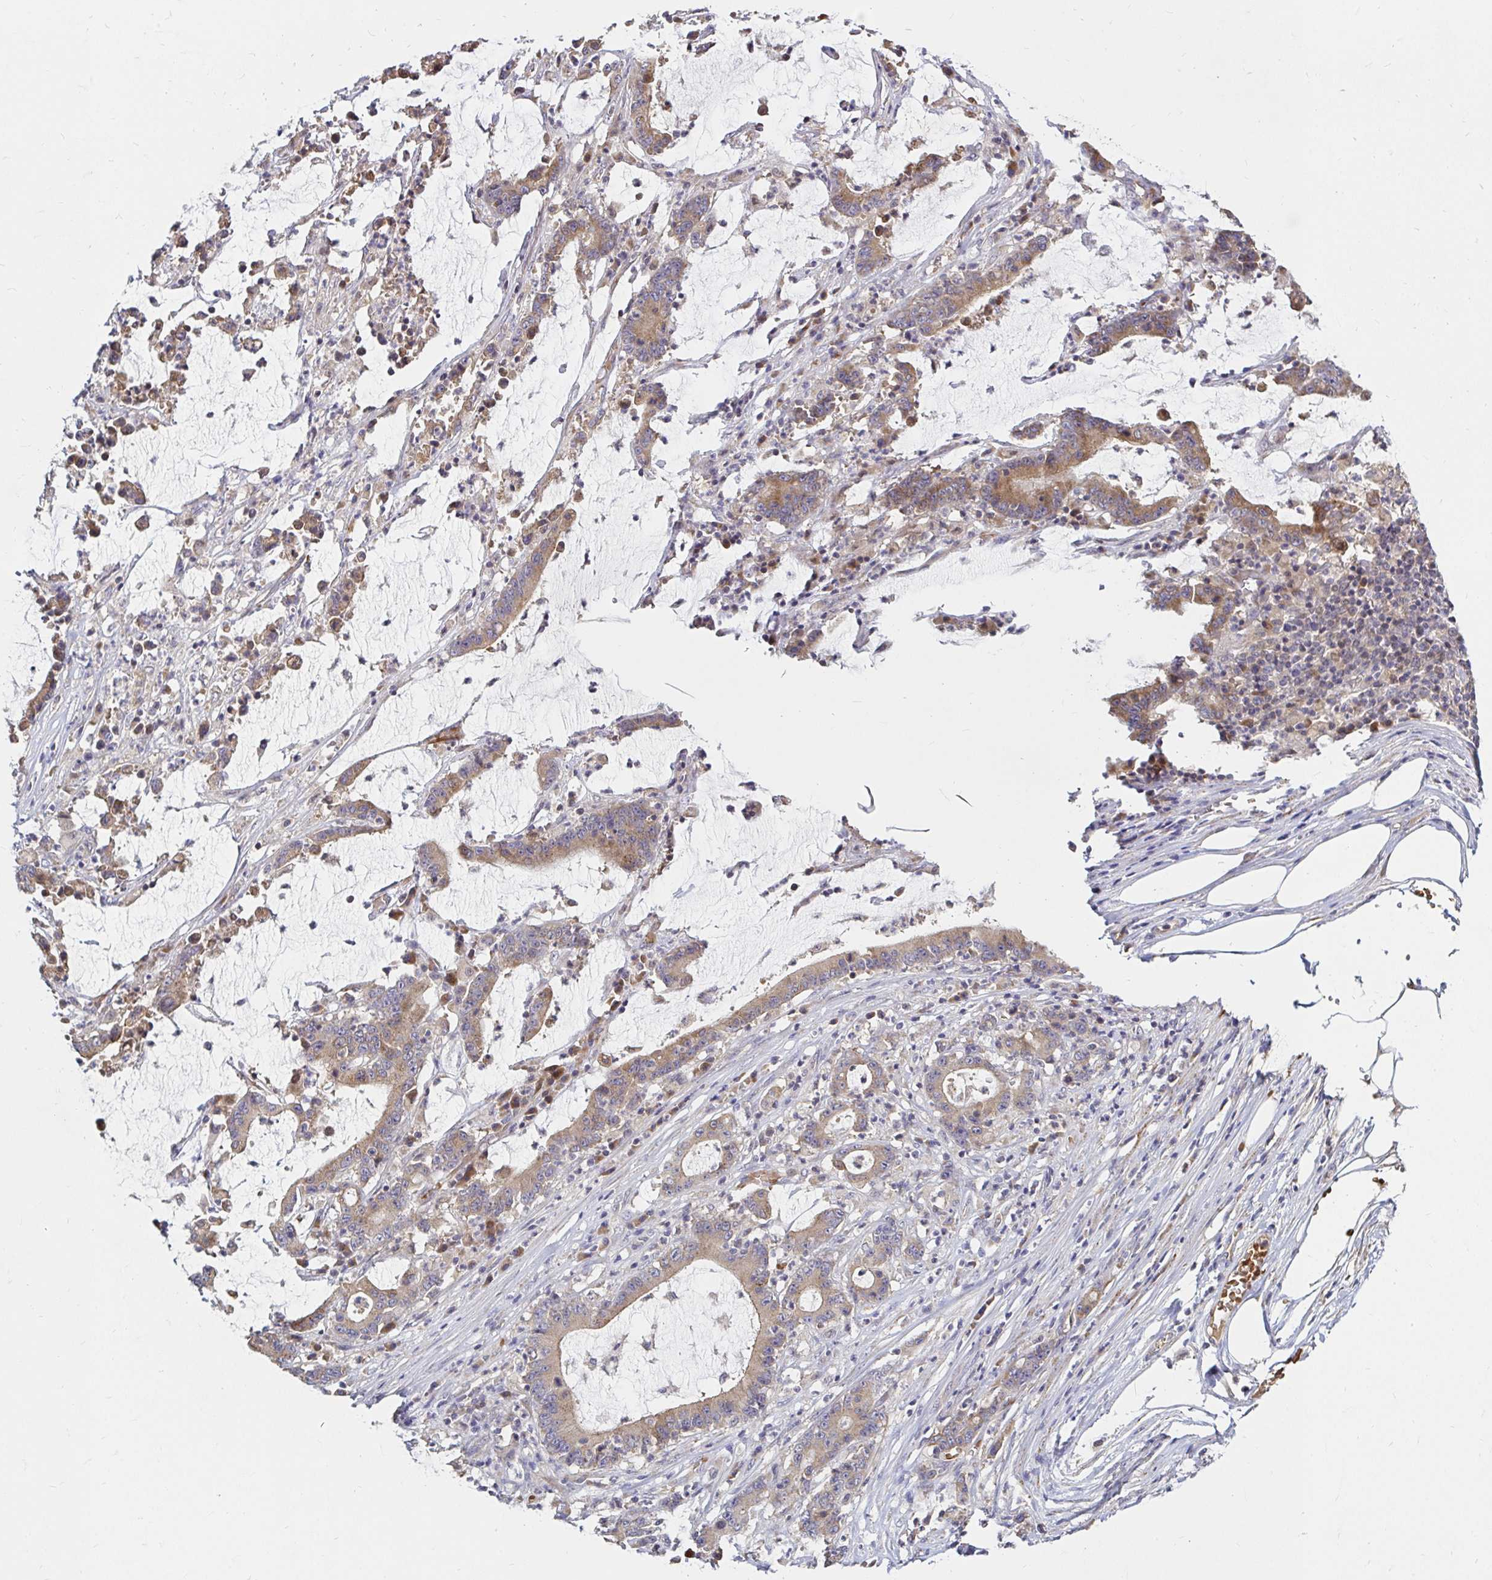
{"staining": {"intensity": "moderate", "quantity": ">75%", "location": "cytoplasmic/membranous"}, "tissue": "stomach cancer", "cell_type": "Tumor cells", "image_type": "cancer", "snomed": [{"axis": "morphology", "description": "Adenocarcinoma, NOS"}, {"axis": "topography", "description": "Stomach, upper"}], "caption": "Tumor cells show medium levels of moderate cytoplasmic/membranous expression in about >75% of cells in human stomach cancer.", "gene": "ARHGEF37", "patient": {"sex": "male", "age": 68}}